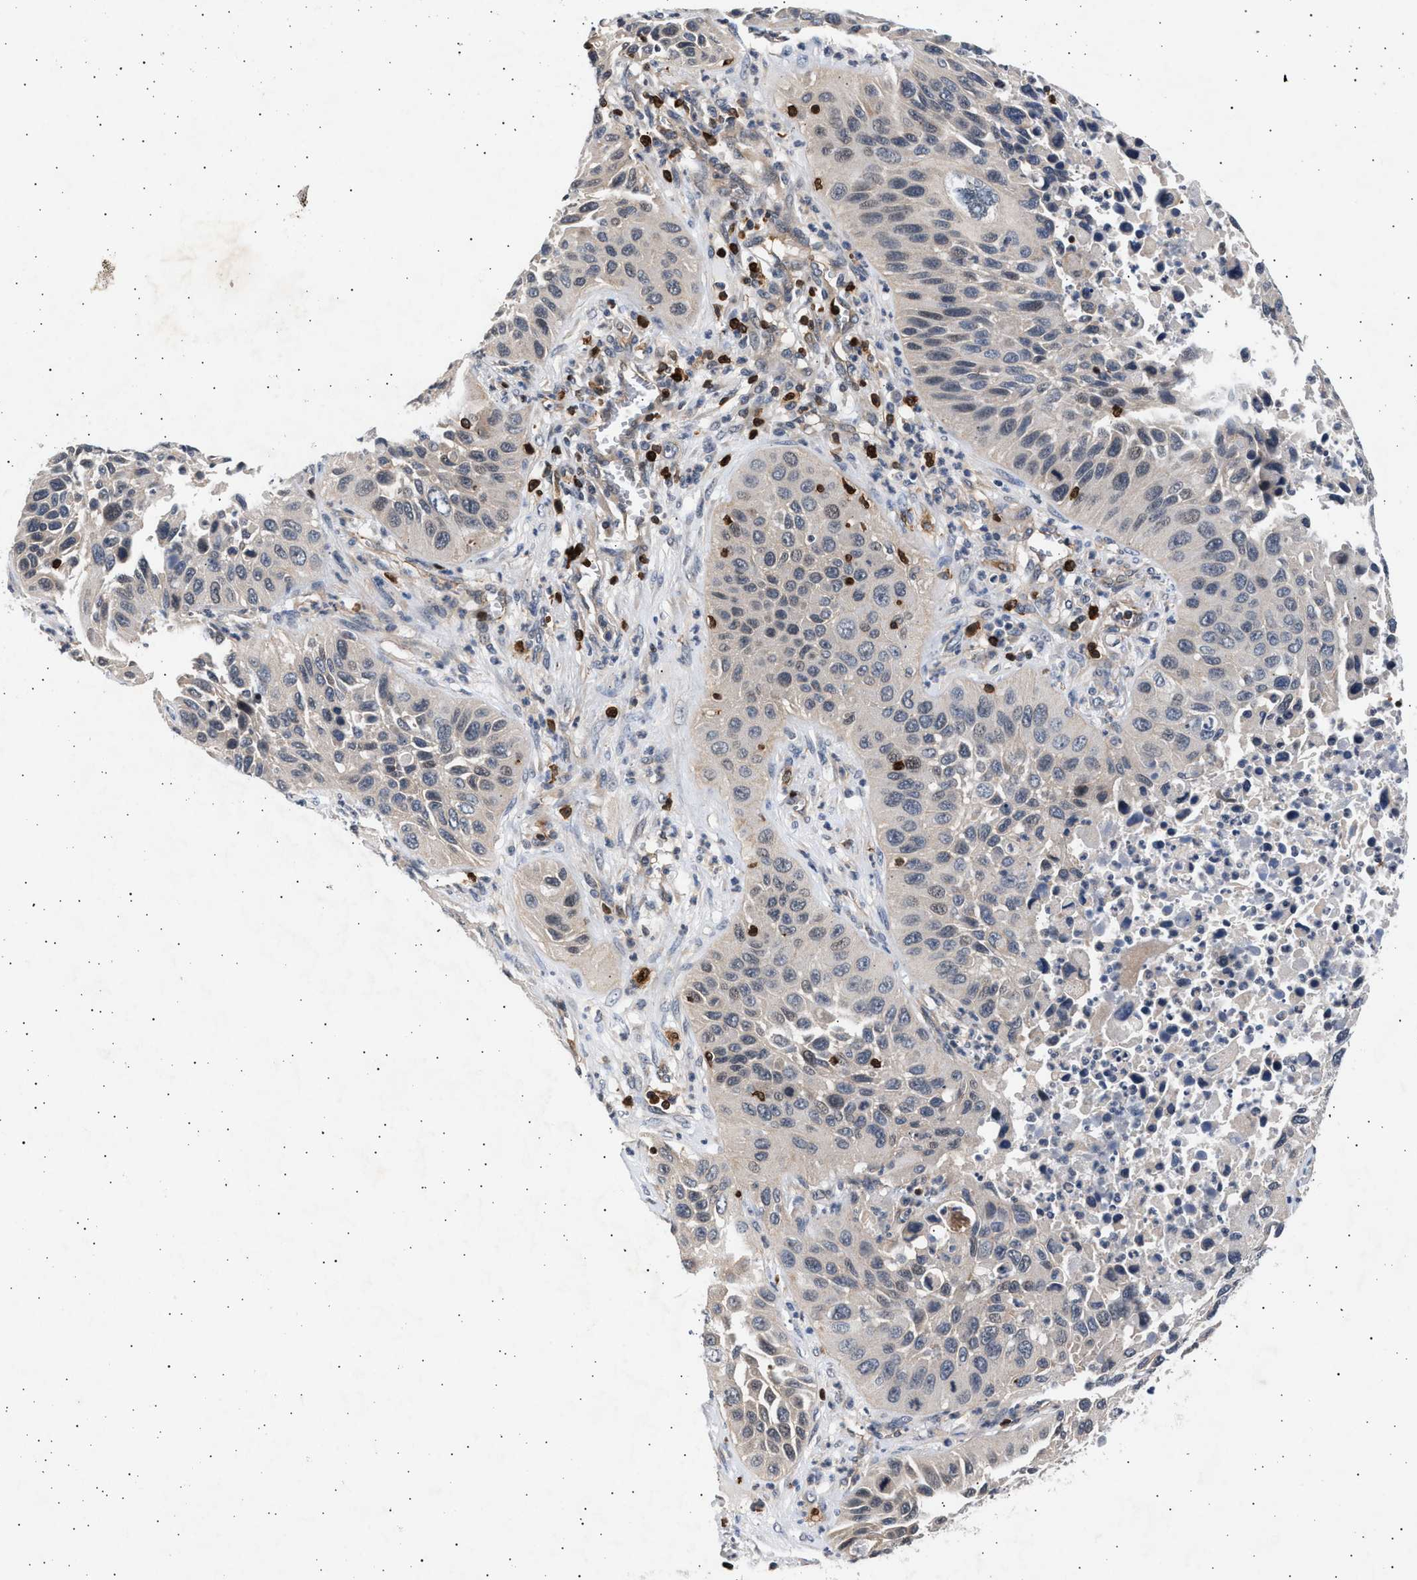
{"staining": {"intensity": "negative", "quantity": "none", "location": "none"}, "tissue": "lung cancer", "cell_type": "Tumor cells", "image_type": "cancer", "snomed": [{"axis": "morphology", "description": "Squamous cell carcinoma, NOS"}, {"axis": "topography", "description": "Lung"}], "caption": "A micrograph of lung cancer stained for a protein reveals no brown staining in tumor cells.", "gene": "GRAP2", "patient": {"sex": "female", "age": 76}}